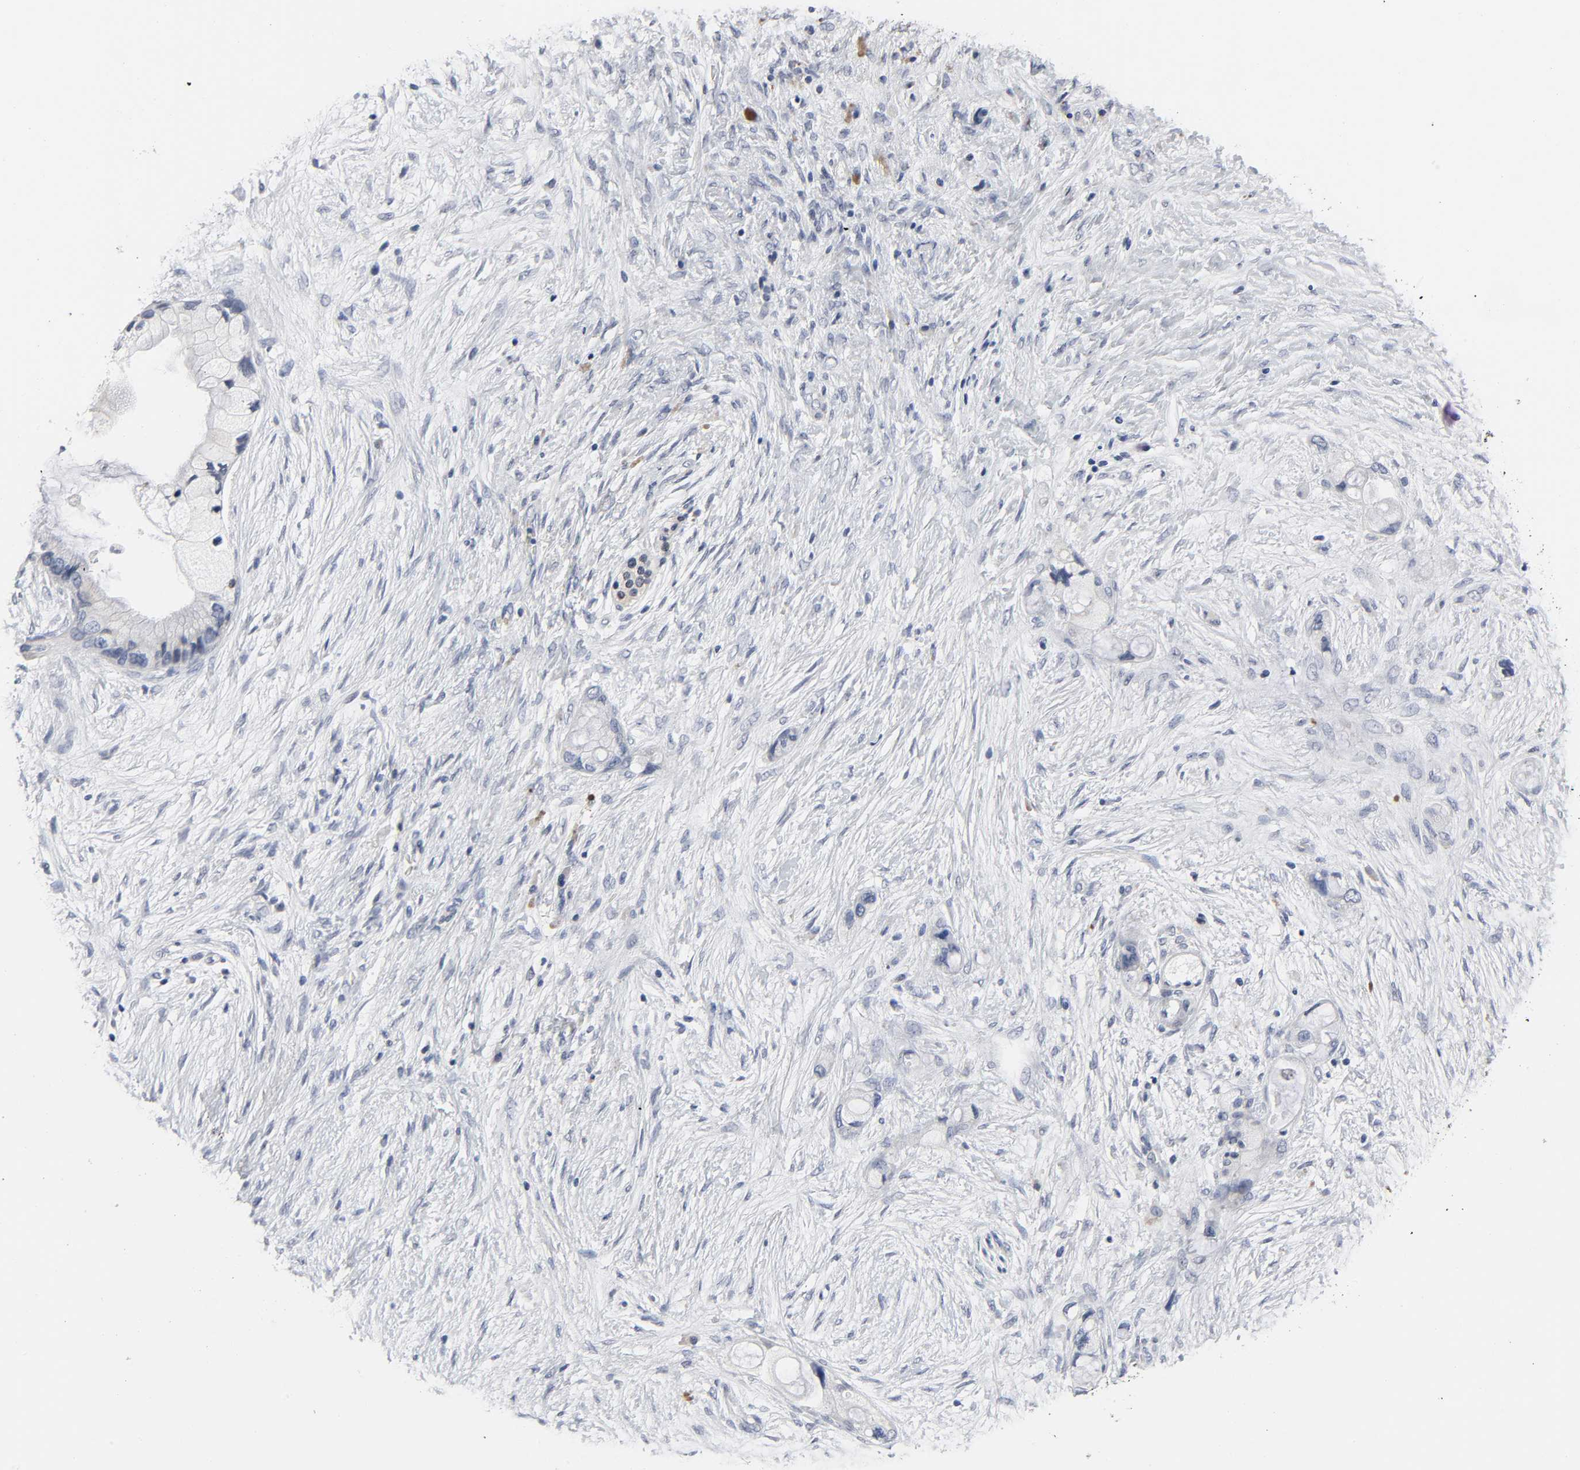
{"staining": {"intensity": "negative", "quantity": "none", "location": "none"}, "tissue": "pancreatic cancer", "cell_type": "Tumor cells", "image_type": "cancer", "snomed": [{"axis": "morphology", "description": "Adenocarcinoma, NOS"}, {"axis": "topography", "description": "Pancreas"}], "caption": "Immunohistochemistry (IHC) micrograph of pancreatic cancer stained for a protein (brown), which displays no expression in tumor cells.", "gene": "SALL2", "patient": {"sex": "female", "age": 59}}